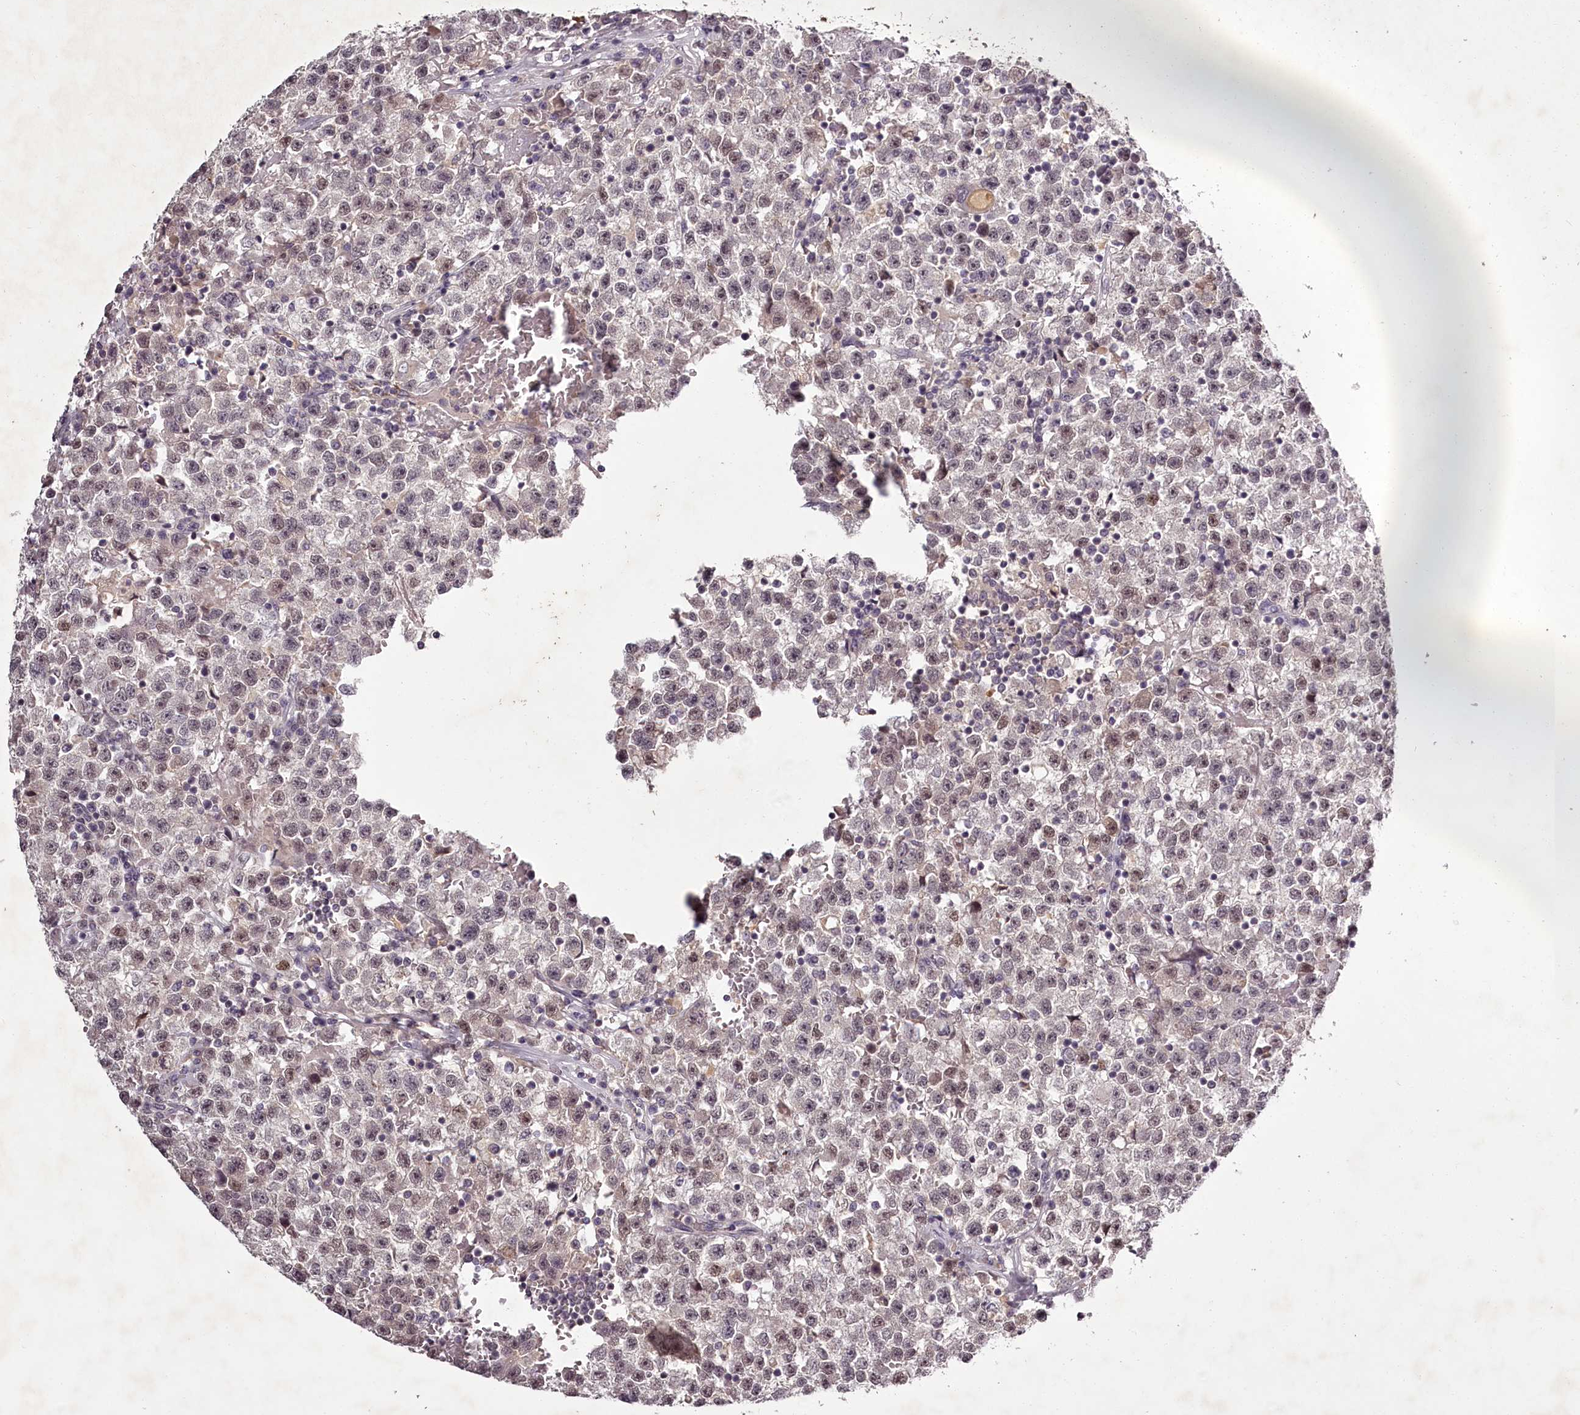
{"staining": {"intensity": "weak", "quantity": "<25%", "location": "nuclear"}, "tissue": "testis cancer", "cell_type": "Tumor cells", "image_type": "cancer", "snomed": [{"axis": "morphology", "description": "Seminoma, NOS"}, {"axis": "topography", "description": "Testis"}], "caption": "DAB (3,3'-diaminobenzidine) immunohistochemical staining of testis cancer displays no significant expression in tumor cells.", "gene": "RBMXL2", "patient": {"sex": "male", "age": 22}}